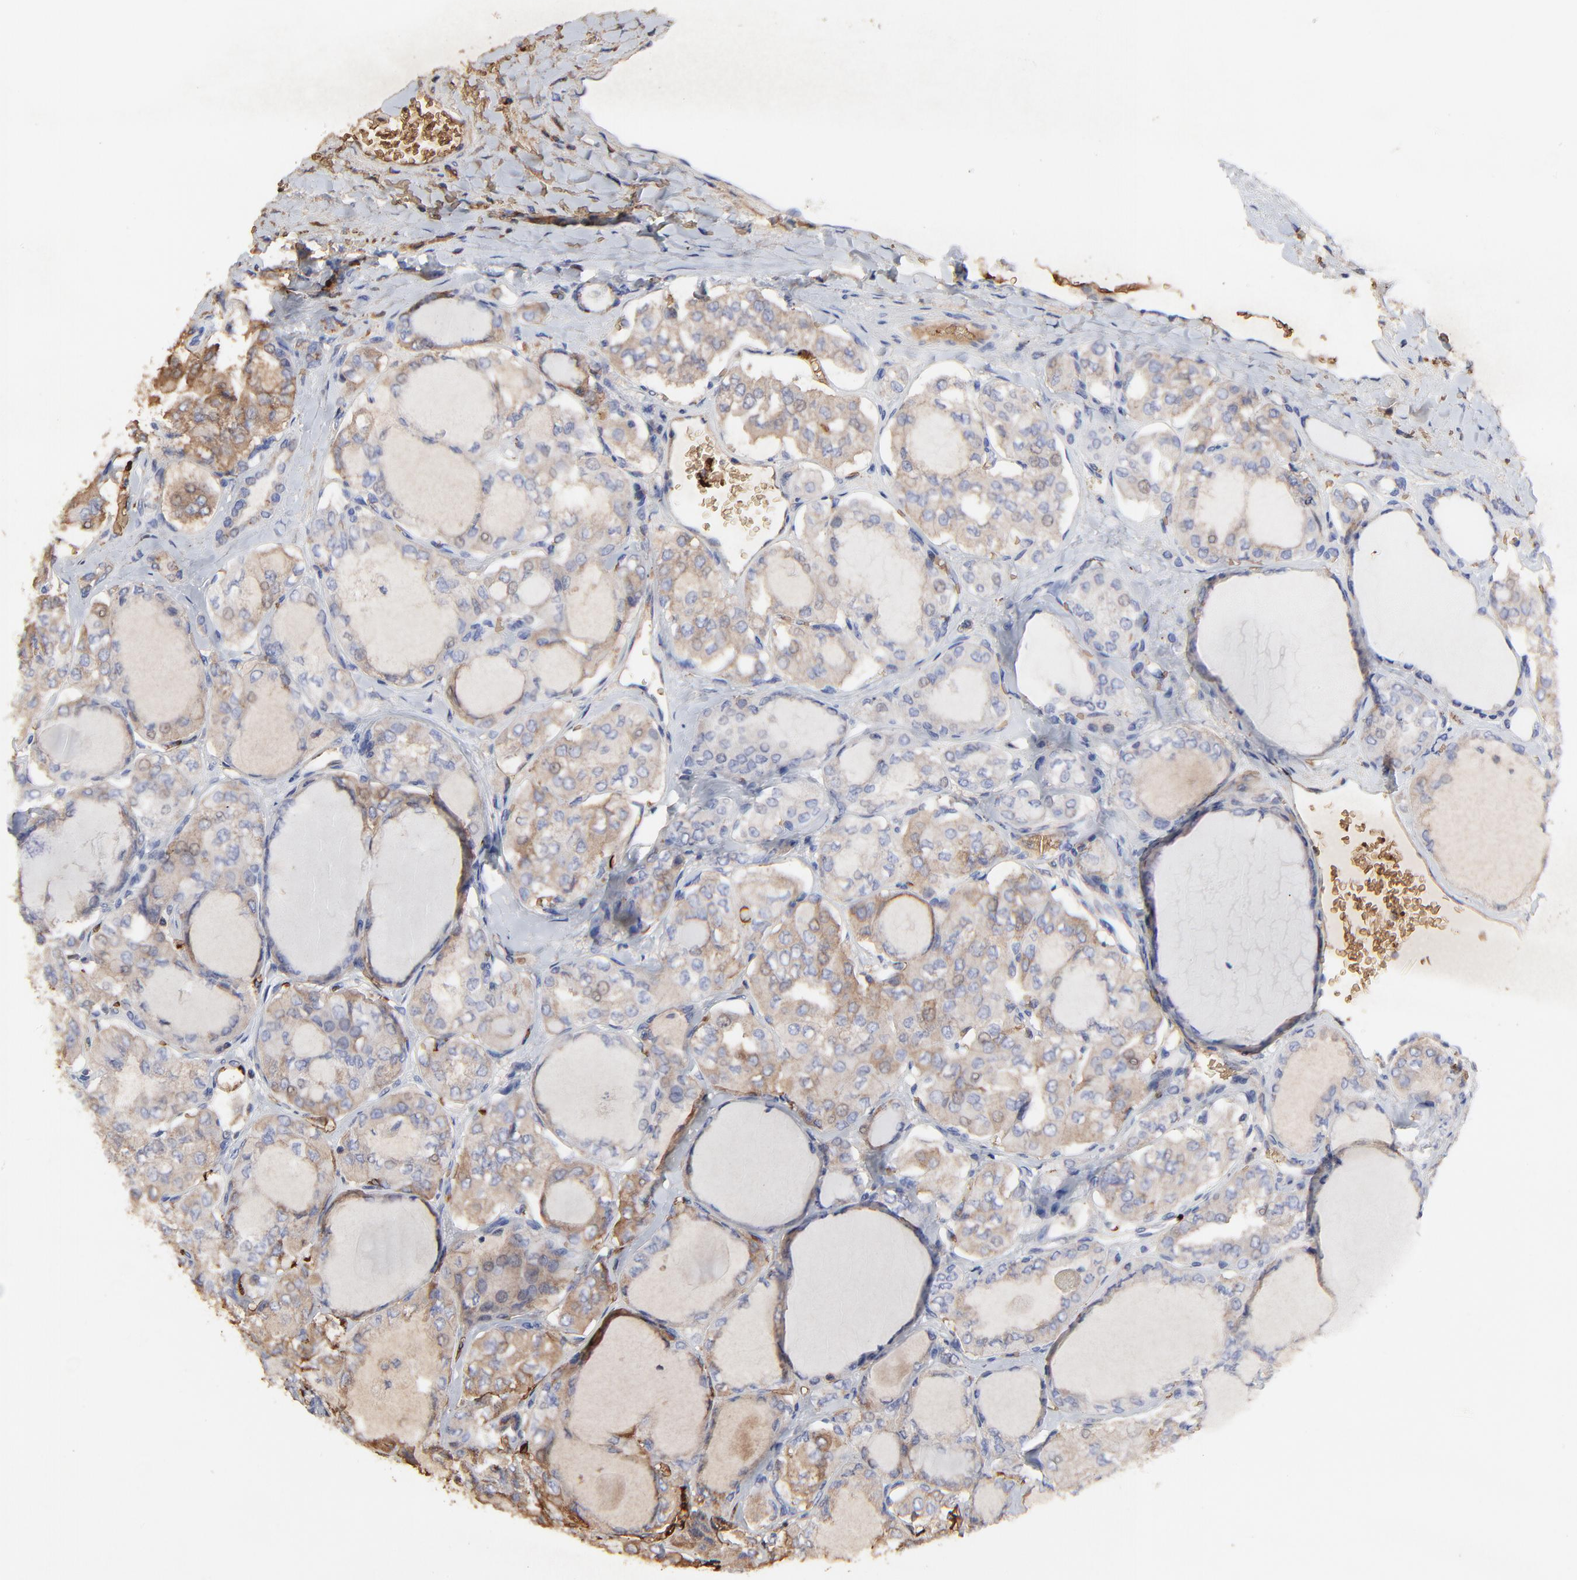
{"staining": {"intensity": "weak", "quantity": ">75%", "location": "cytoplasmic/membranous"}, "tissue": "thyroid cancer", "cell_type": "Tumor cells", "image_type": "cancer", "snomed": [{"axis": "morphology", "description": "Papillary adenocarcinoma, NOS"}, {"axis": "topography", "description": "Thyroid gland"}], "caption": "A histopathology image of human thyroid cancer (papillary adenocarcinoma) stained for a protein displays weak cytoplasmic/membranous brown staining in tumor cells.", "gene": "PAG1", "patient": {"sex": "male", "age": 20}}